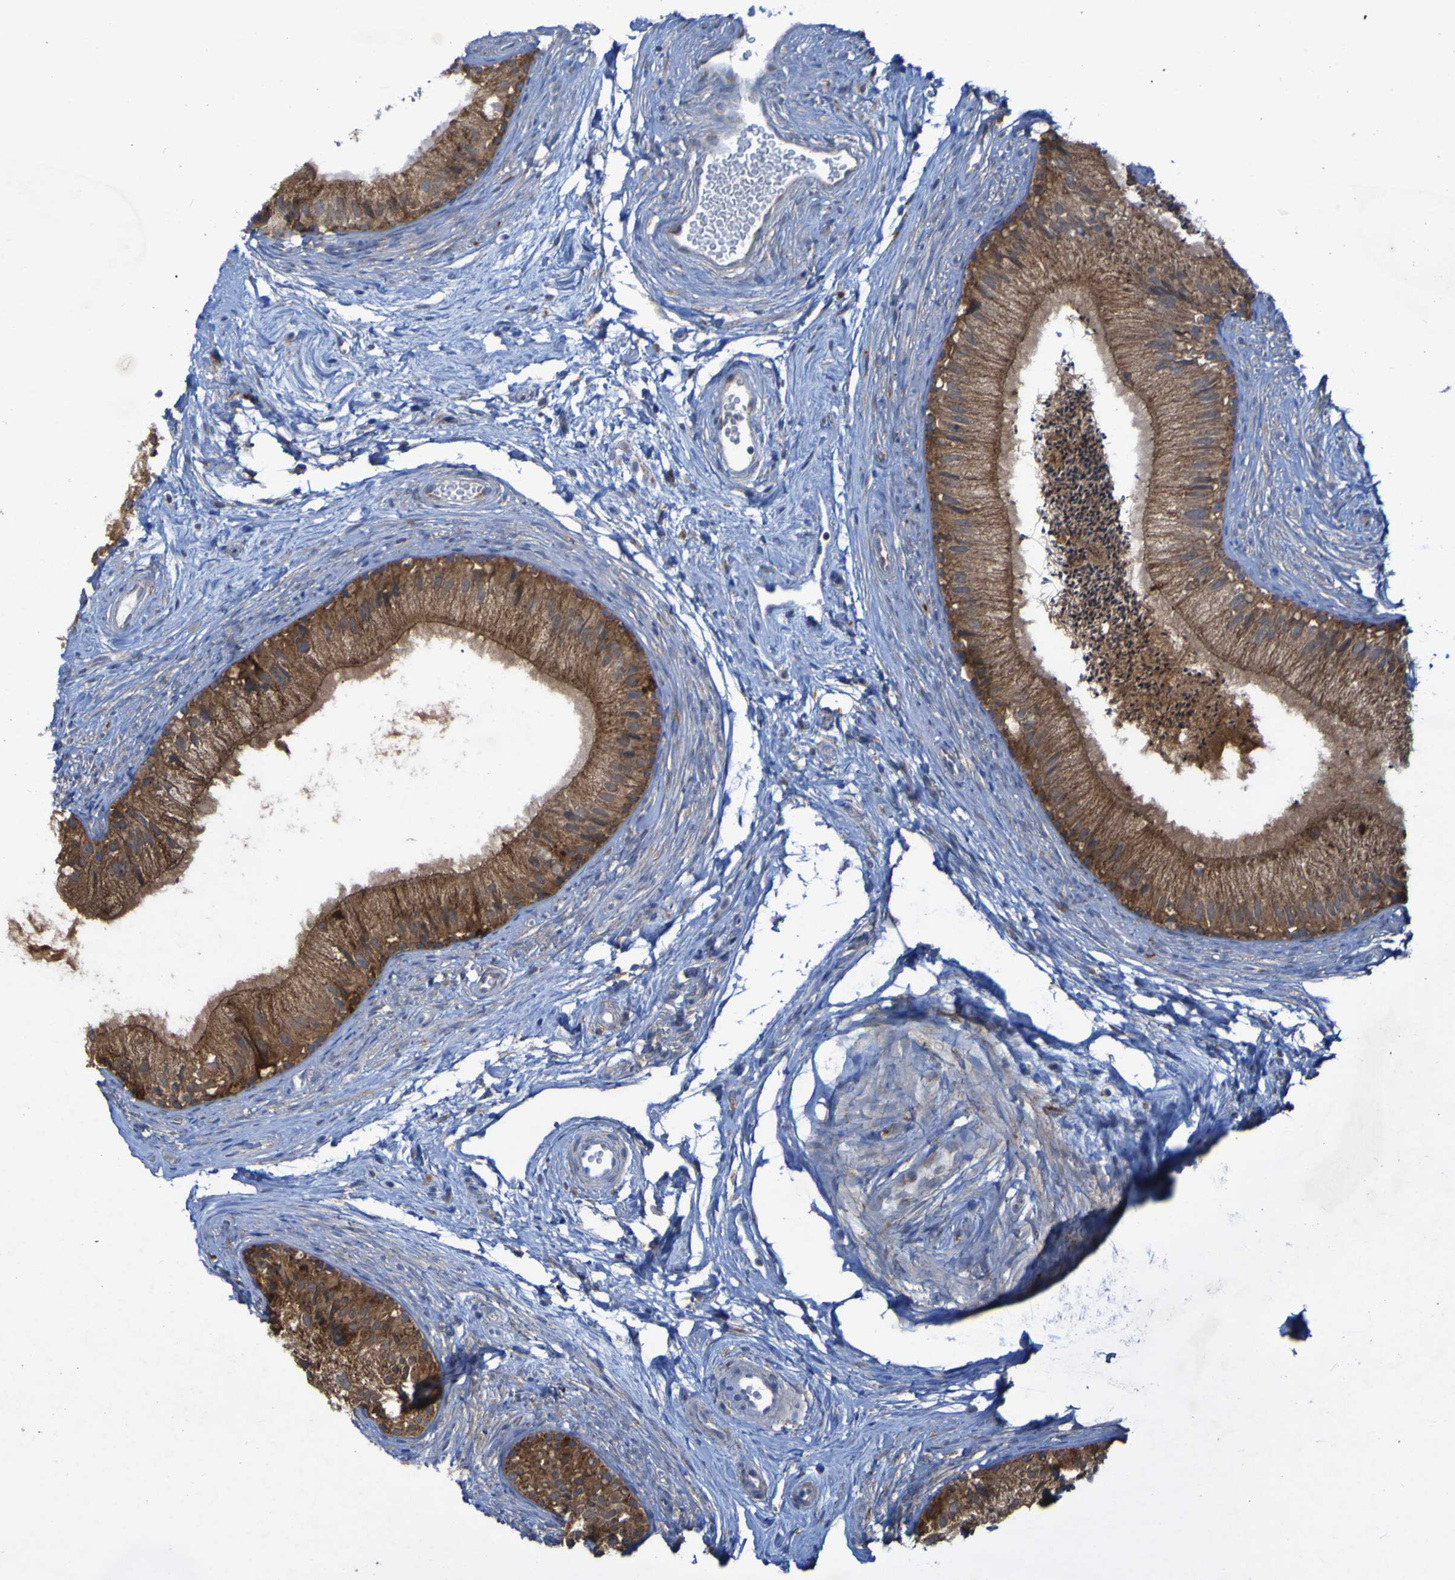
{"staining": {"intensity": "moderate", "quantity": ">75%", "location": "cytoplasmic/membranous"}, "tissue": "epididymis", "cell_type": "Glandular cells", "image_type": "normal", "snomed": [{"axis": "morphology", "description": "Normal tissue, NOS"}, {"axis": "topography", "description": "Epididymis"}], "caption": "An IHC image of benign tissue is shown. Protein staining in brown shows moderate cytoplasmic/membranous positivity in epididymis within glandular cells. The staining was performed using DAB (3,3'-diaminobenzidine) to visualize the protein expression in brown, while the nuclei were stained in blue with hematoxylin (Magnification: 20x).", "gene": "CCDC51", "patient": {"sex": "male", "age": 56}}